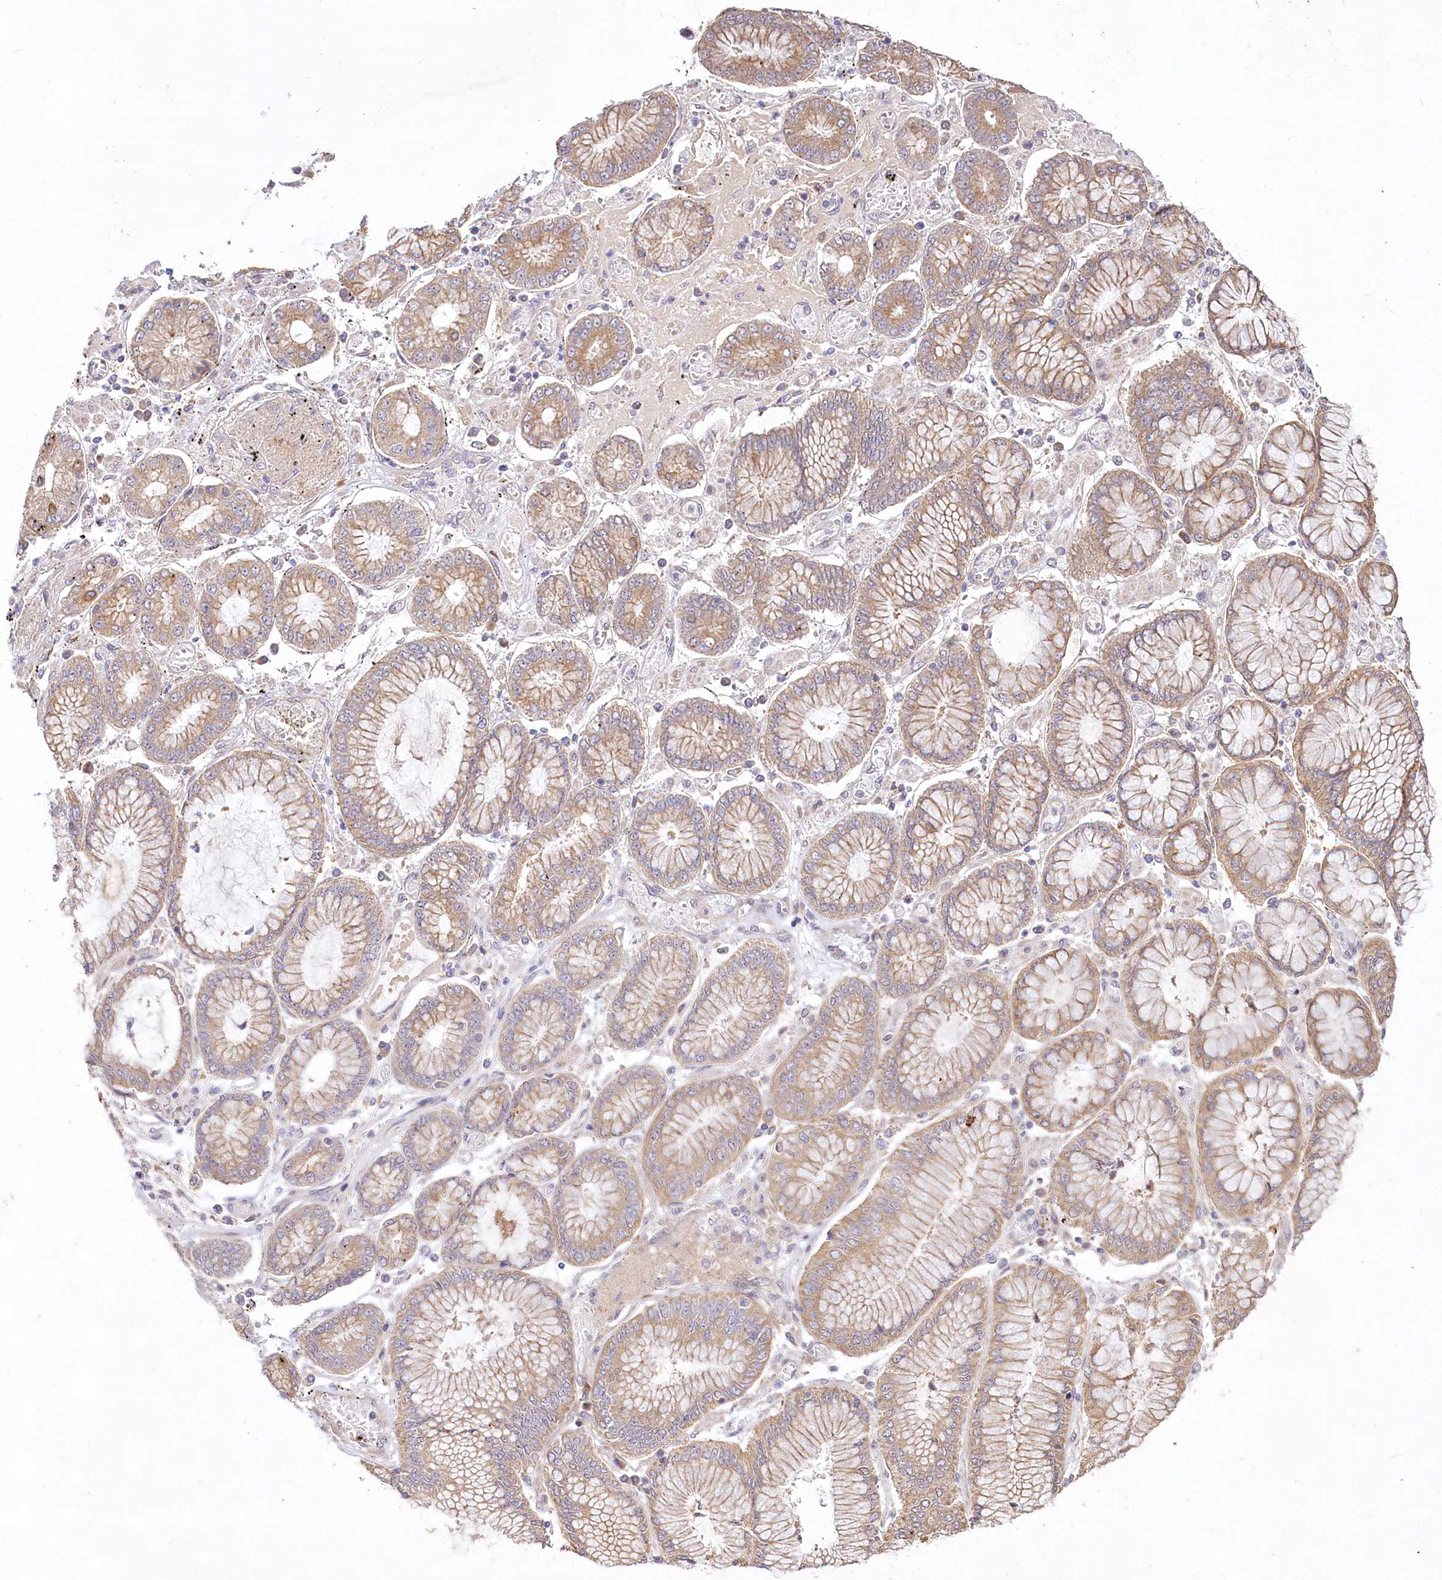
{"staining": {"intensity": "weak", "quantity": ">75%", "location": "cytoplasmic/membranous"}, "tissue": "stomach cancer", "cell_type": "Tumor cells", "image_type": "cancer", "snomed": [{"axis": "morphology", "description": "Adenocarcinoma, NOS"}, {"axis": "topography", "description": "Stomach"}], "caption": "Stomach cancer was stained to show a protein in brown. There is low levels of weak cytoplasmic/membranous positivity in approximately >75% of tumor cells. Using DAB (brown) and hematoxylin (blue) stains, captured at high magnification using brightfield microscopy.", "gene": "PYROXD1", "patient": {"sex": "male", "age": 76}}